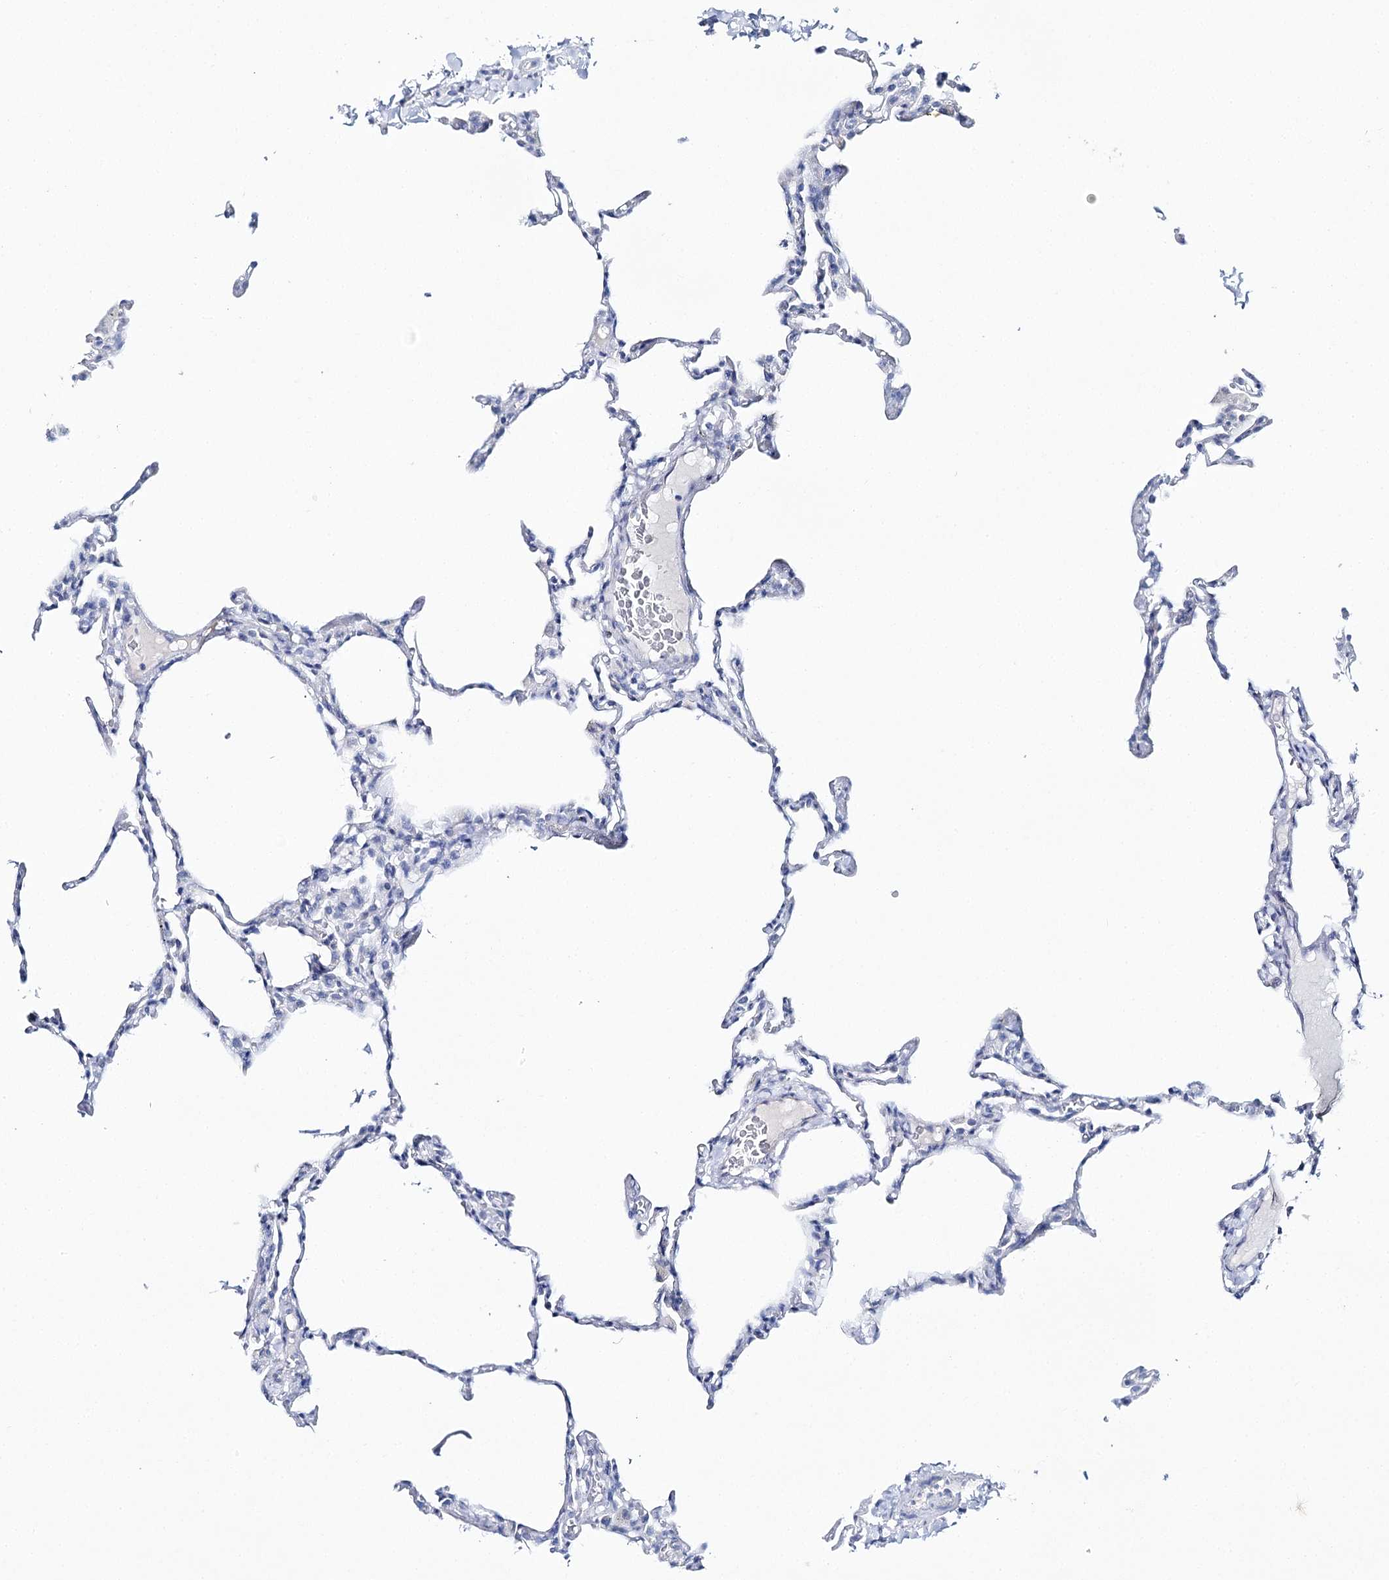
{"staining": {"intensity": "negative", "quantity": "none", "location": "none"}, "tissue": "lung", "cell_type": "Alveolar cells", "image_type": "normal", "snomed": [{"axis": "morphology", "description": "Normal tissue, NOS"}, {"axis": "topography", "description": "Lung"}], "caption": "A high-resolution photomicrograph shows IHC staining of normal lung, which demonstrates no significant positivity in alveolar cells.", "gene": "CSN3", "patient": {"sex": "male", "age": 20}}